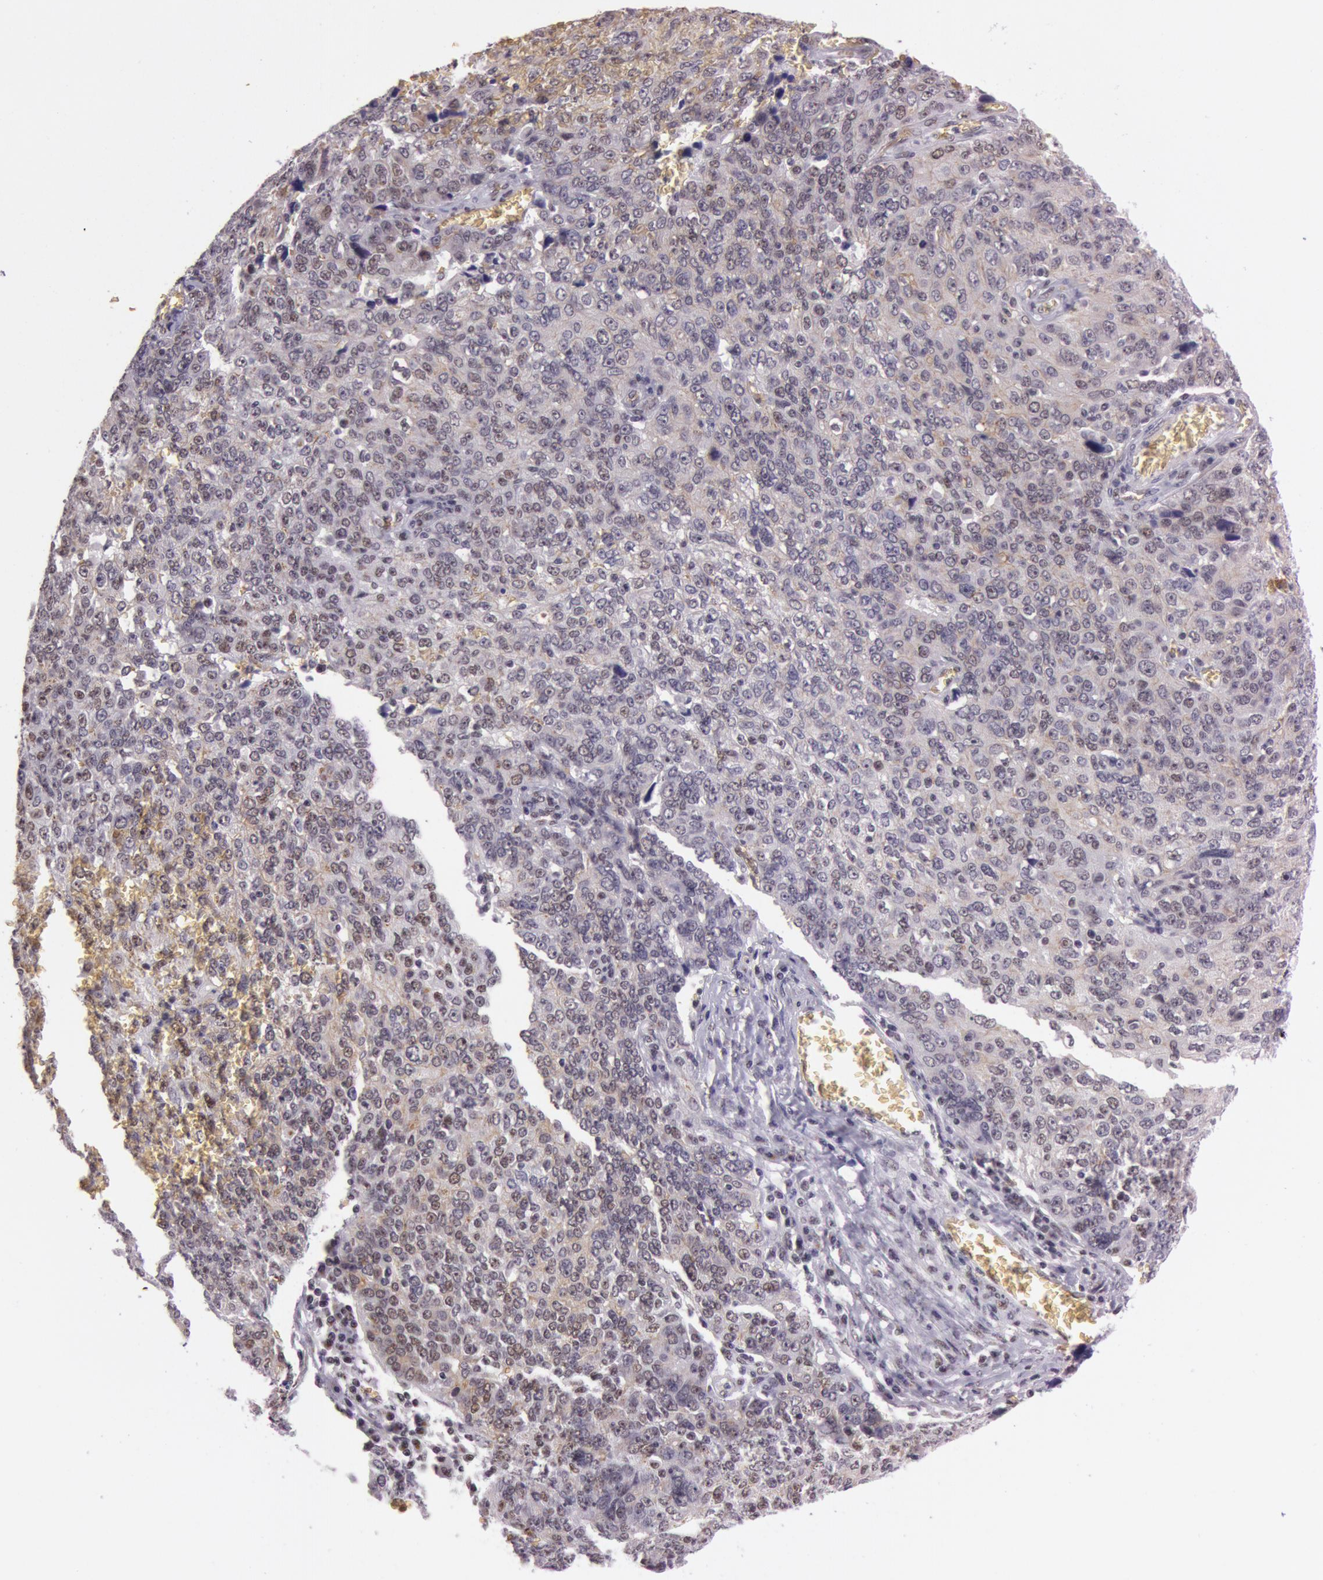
{"staining": {"intensity": "weak", "quantity": "<25%", "location": "nuclear"}, "tissue": "ovarian cancer", "cell_type": "Tumor cells", "image_type": "cancer", "snomed": [{"axis": "morphology", "description": "Carcinoma, endometroid"}, {"axis": "topography", "description": "Ovary"}], "caption": "This is a histopathology image of immunohistochemistry staining of ovarian cancer, which shows no expression in tumor cells.", "gene": "NBN", "patient": {"sex": "female", "age": 75}}